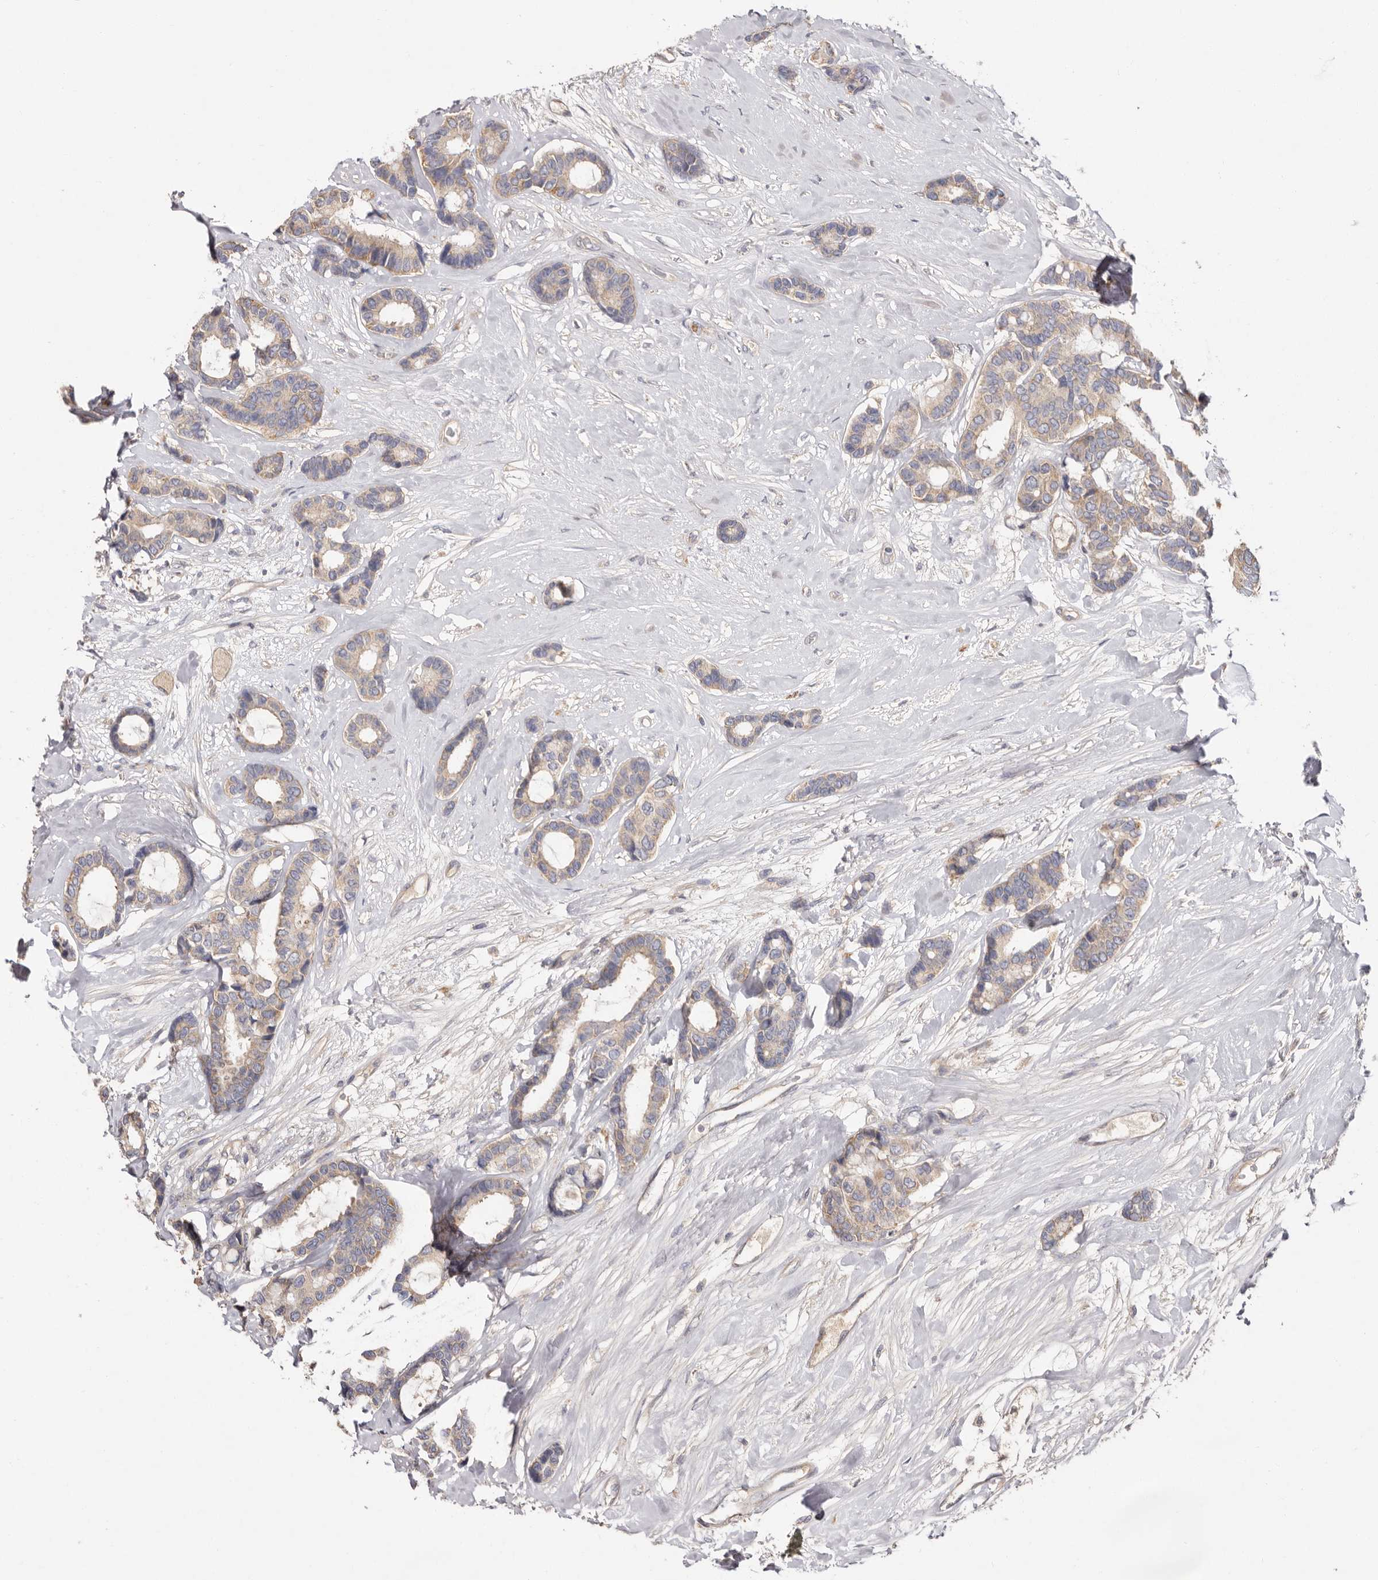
{"staining": {"intensity": "weak", "quantity": ">75%", "location": "cytoplasmic/membranous"}, "tissue": "breast cancer", "cell_type": "Tumor cells", "image_type": "cancer", "snomed": [{"axis": "morphology", "description": "Duct carcinoma"}, {"axis": "topography", "description": "Breast"}], "caption": "Protein expression analysis of human breast infiltrating ductal carcinoma reveals weak cytoplasmic/membranous staining in approximately >75% of tumor cells.", "gene": "FAM167B", "patient": {"sex": "female", "age": 87}}